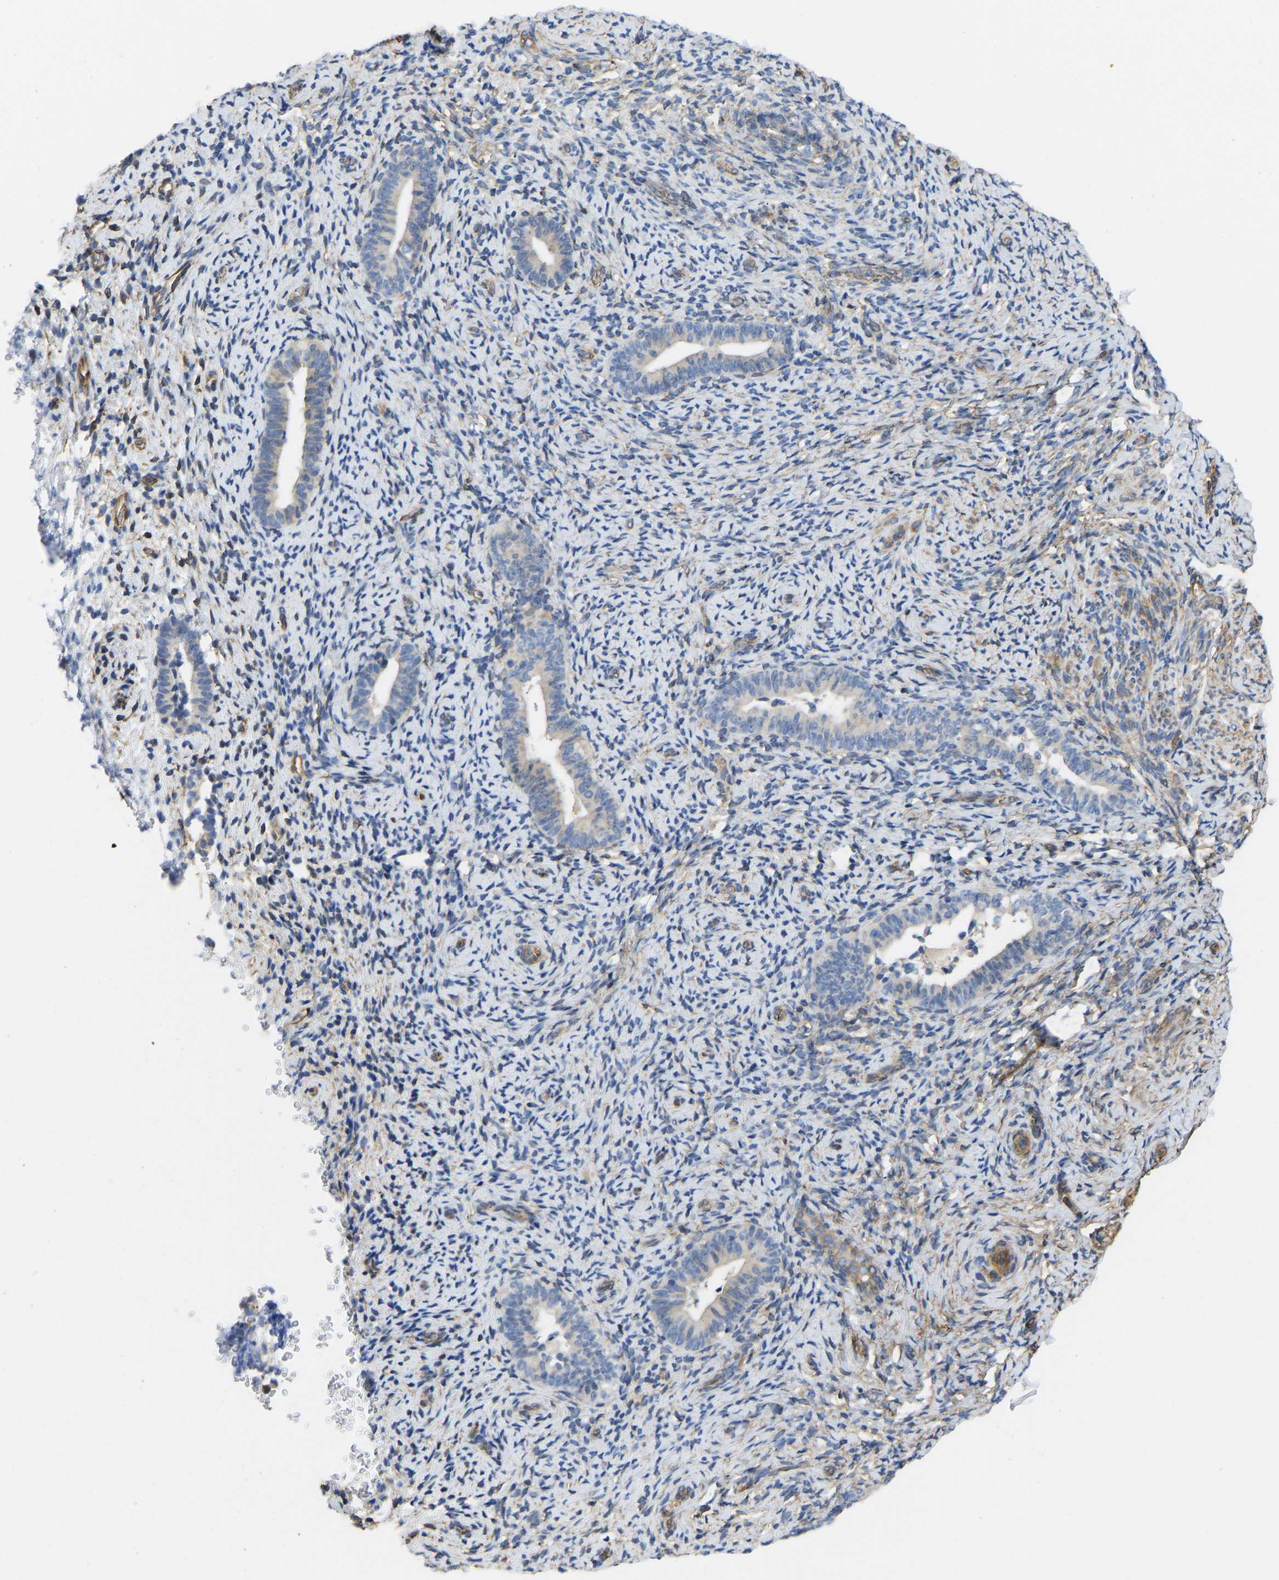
{"staining": {"intensity": "negative", "quantity": "none", "location": "none"}, "tissue": "endometrium", "cell_type": "Cells in endometrial stroma", "image_type": "normal", "snomed": [{"axis": "morphology", "description": "Normal tissue, NOS"}, {"axis": "topography", "description": "Endometrium"}], "caption": "Immunohistochemical staining of benign endometrium exhibits no significant positivity in cells in endometrial stroma.", "gene": "ELMO2", "patient": {"sex": "female", "age": 51}}